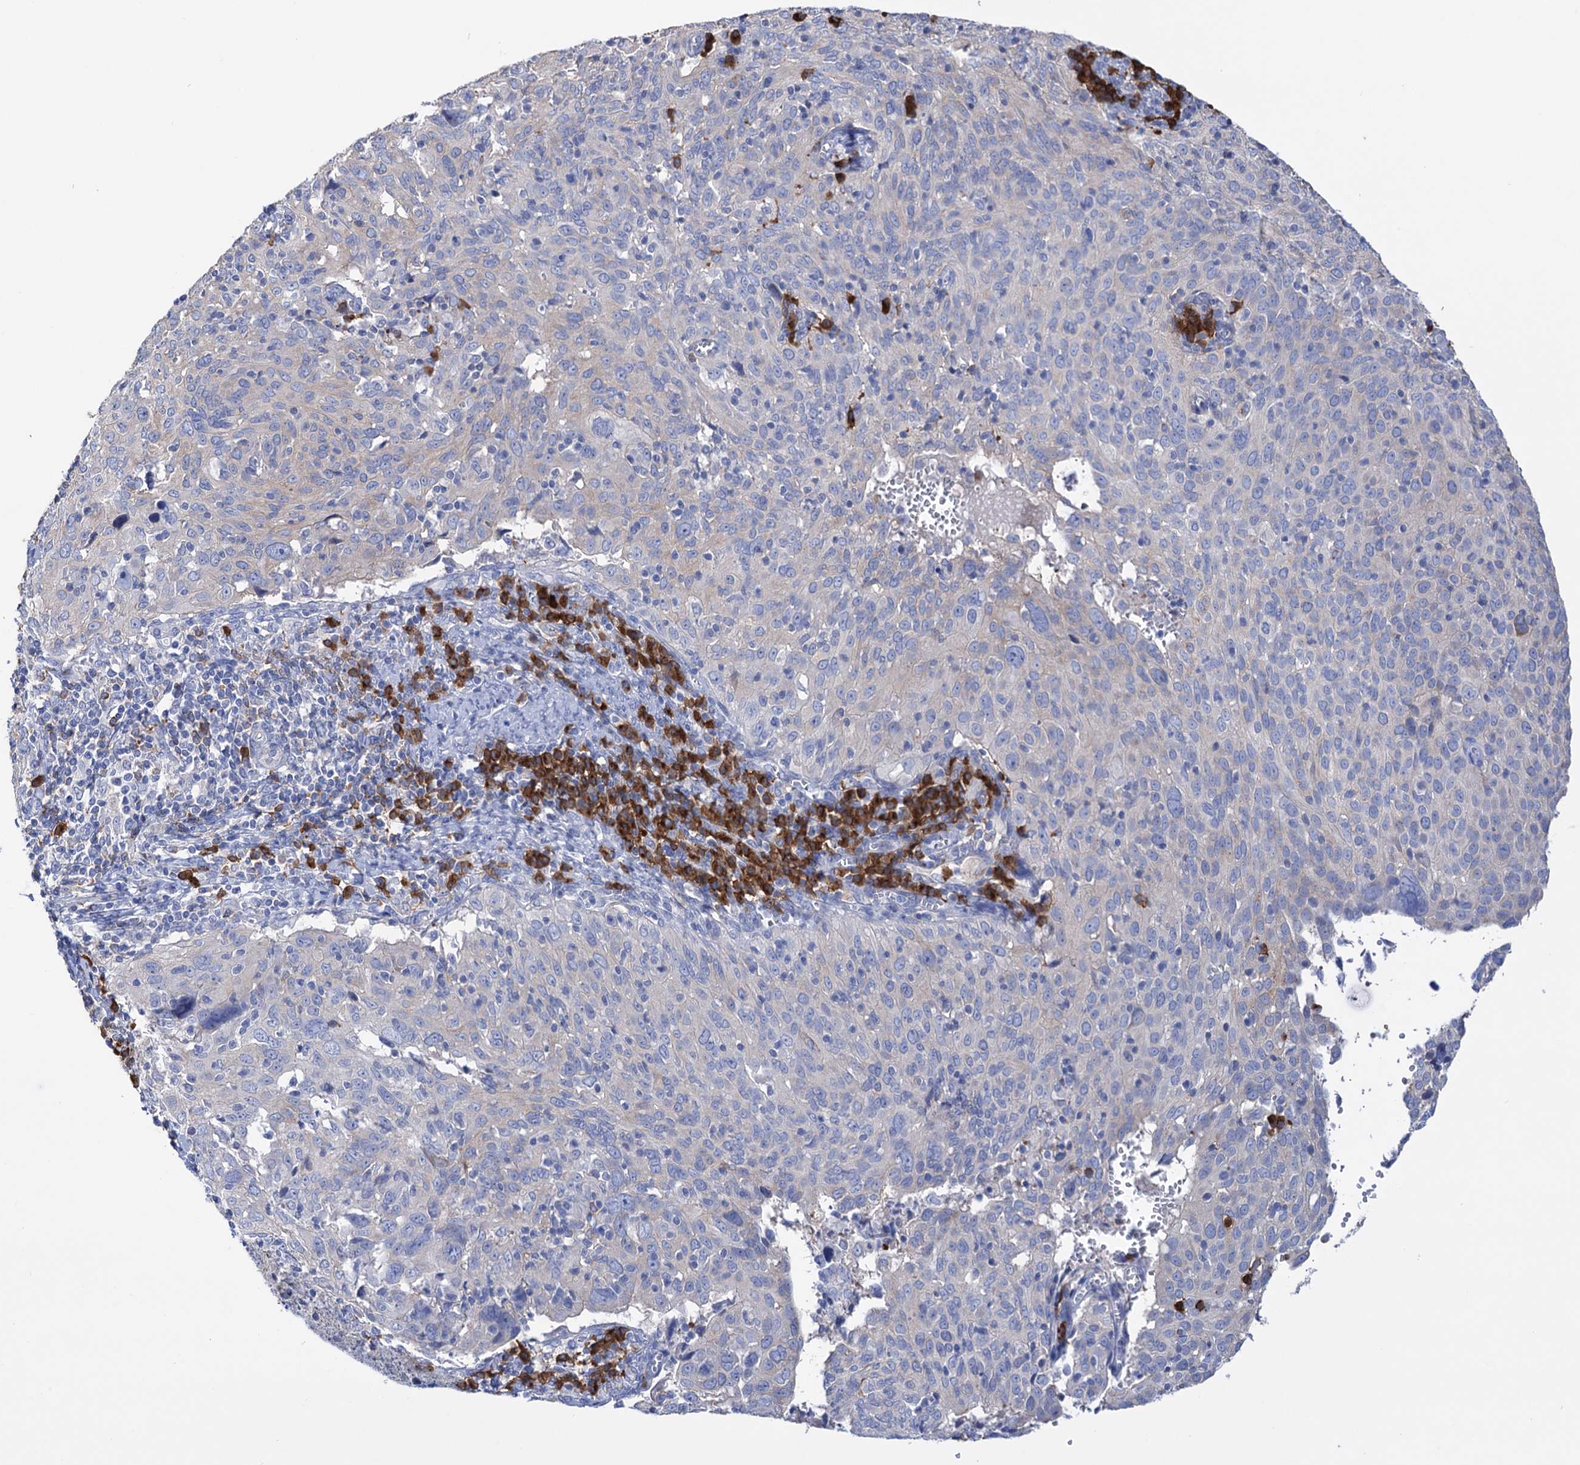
{"staining": {"intensity": "negative", "quantity": "none", "location": "none"}, "tissue": "cervical cancer", "cell_type": "Tumor cells", "image_type": "cancer", "snomed": [{"axis": "morphology", "description": "Squamous cell carcinoma, NOS"}, {"axis": "topography", "description": "Cervix"}], "caption": "DAB (3,3'-diaminobenzidine) immunohistochemical staining of human squamous cell carcinoma (cervical) exhibits no significant staining in tumor cells. Nuclei are stained in blue.", "gene": "BBS4", "patient": {"sex": "female", "age": 31}}